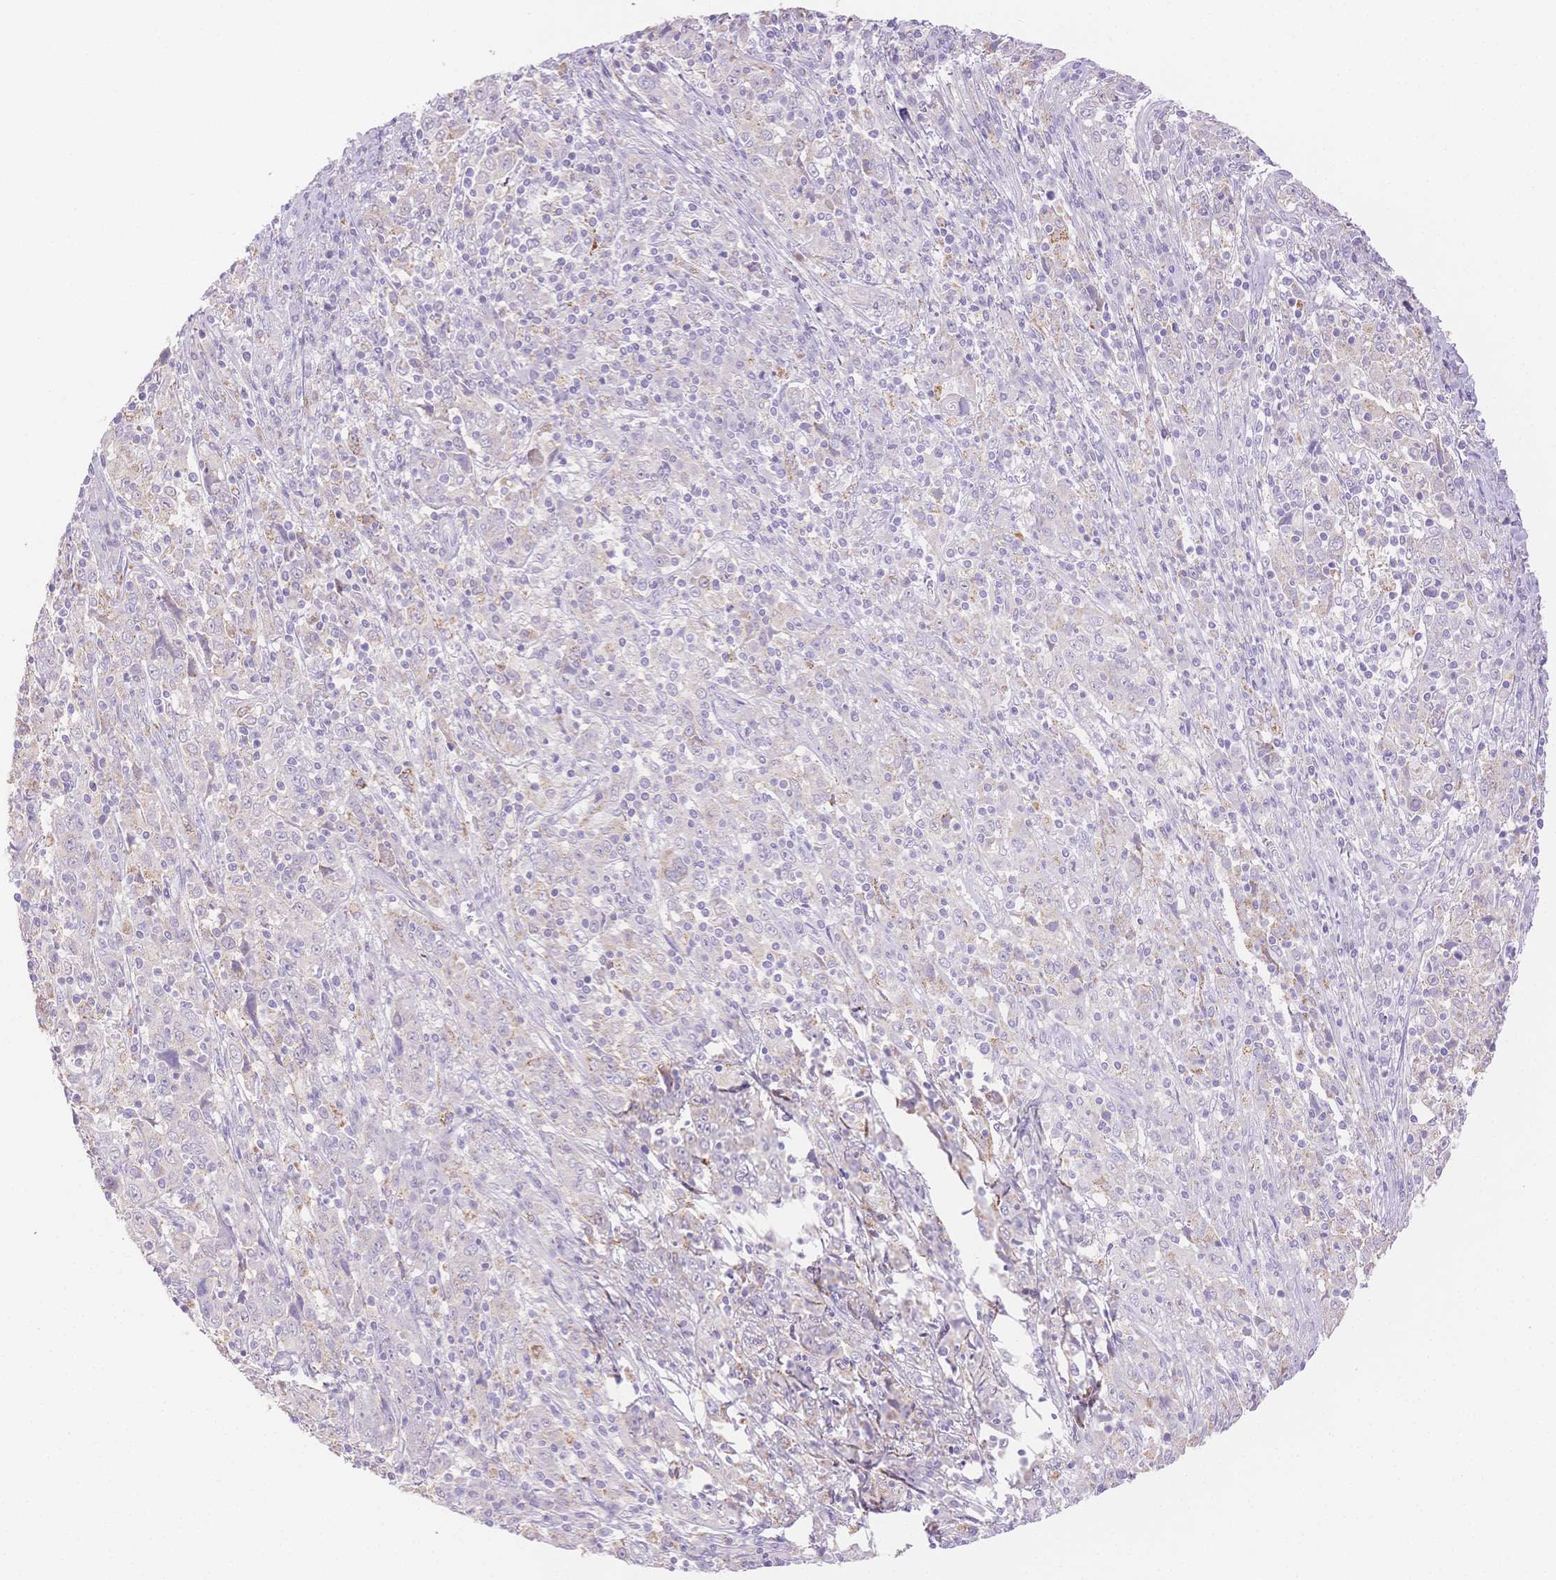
{"staining": {"intensity": "negative", "quantity": "none", "location": "none"}, "tissue": "cervical cancer", "cell_type": "Tumor cells", "image_type": "cancer", "snomed": [{"axis": "morphology", "description": "Squamous cell carcinoma, NOS"}, {"axis": "topography", "description": "Cervix"}], "caption": "Tumor cells show no significant protein expression in cervical cancer (squamous cell carcinoma).", "gene": "WDR54", "patient": {"sex": "female", "age": 46}}